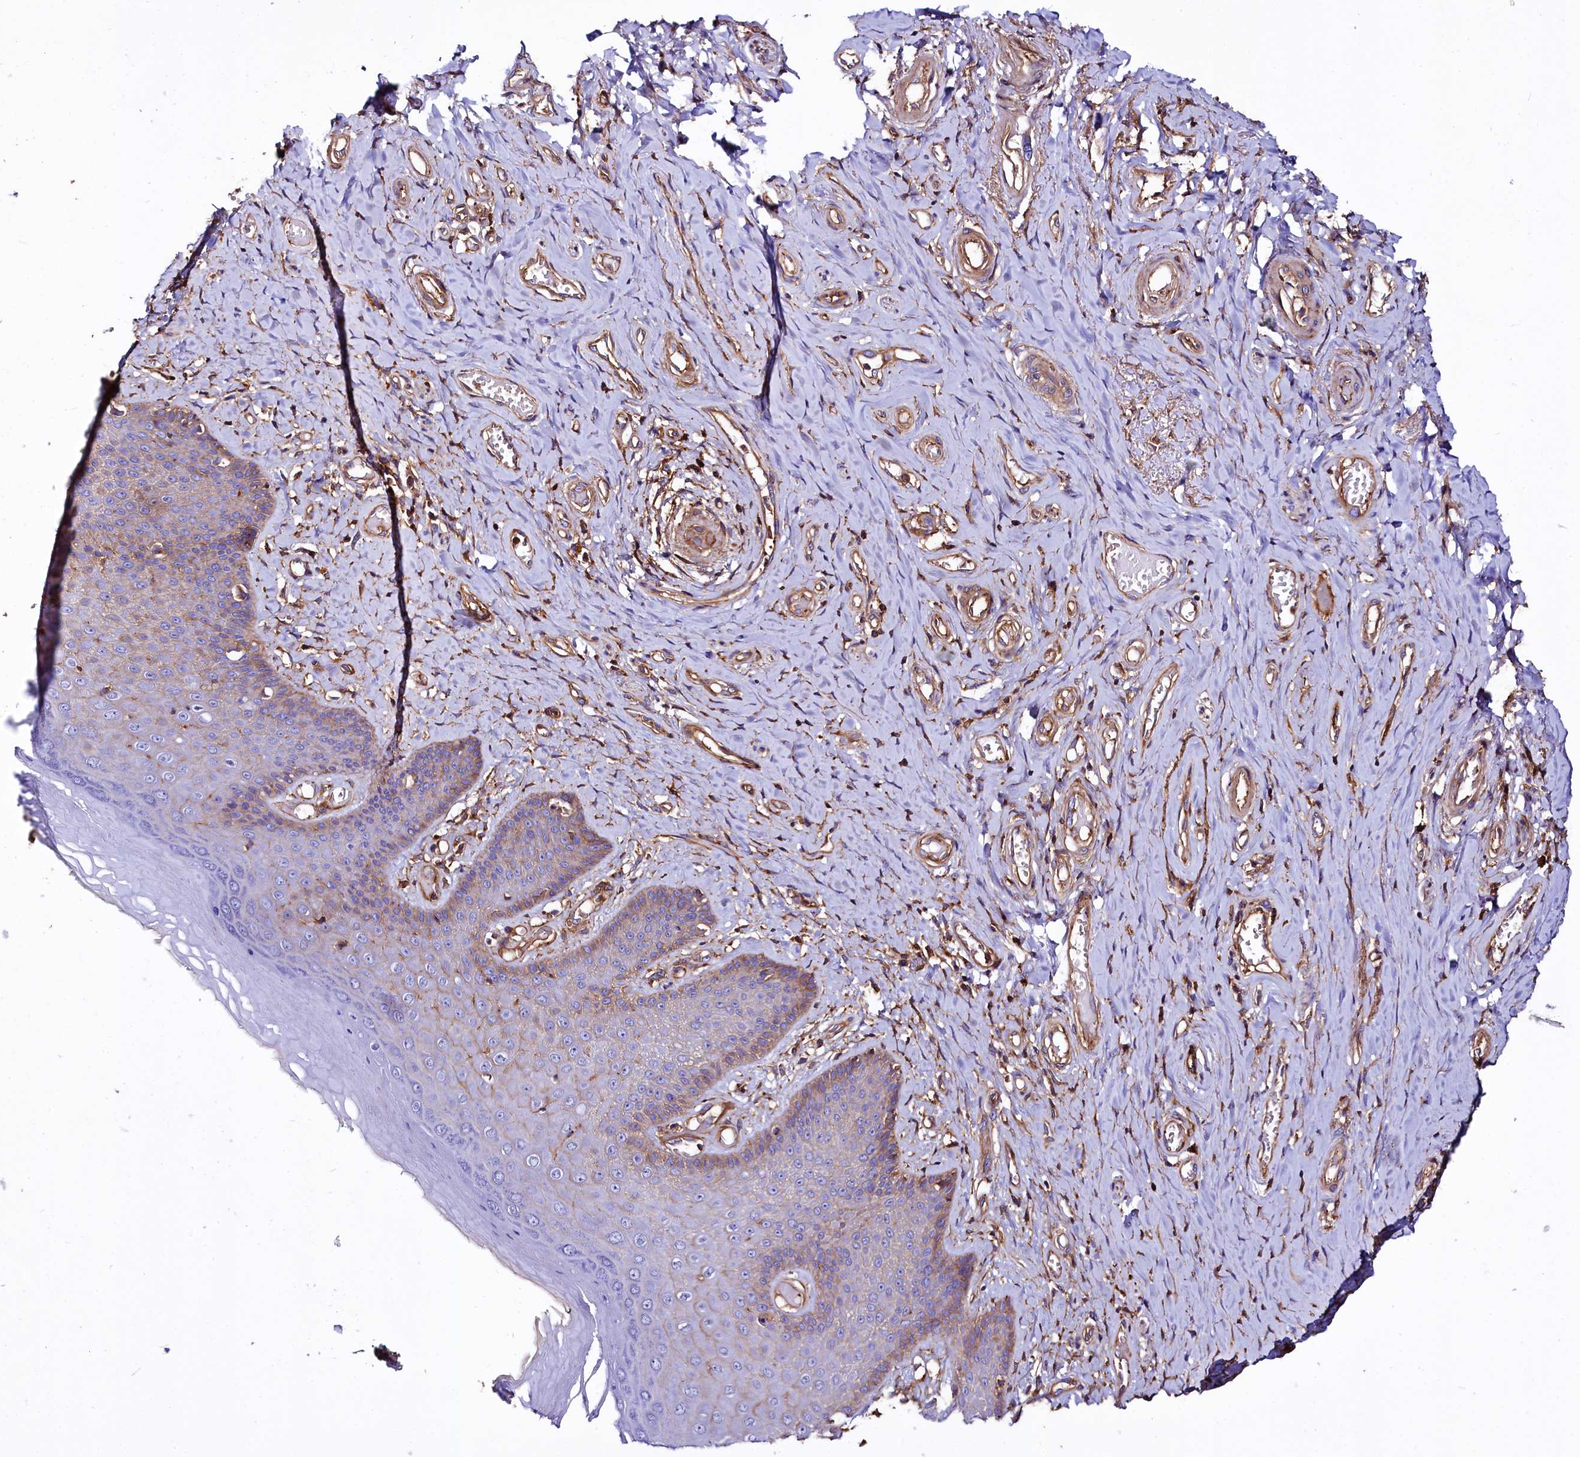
{"staining": {"intensity": "moderate", "quantity": "25%-75%", "location": "cytoplasmic/membranous"}, "tissue": "skin", "cell_type": "Epidermal cells", "image_type": "normal", "snomed": [{"axis": "morphology", "description": "Normal tissue, NOS"}, {"axis": "topography", "description": "Anal"}], "caption": "Moderate cytoplasmic/membranous staining for a protein is identified in approximately 25%-75% of epidermal cells of unremarkable skin using IHC.", "gene": "ANO6", "patient": {"sex": "male", "age": 78}}